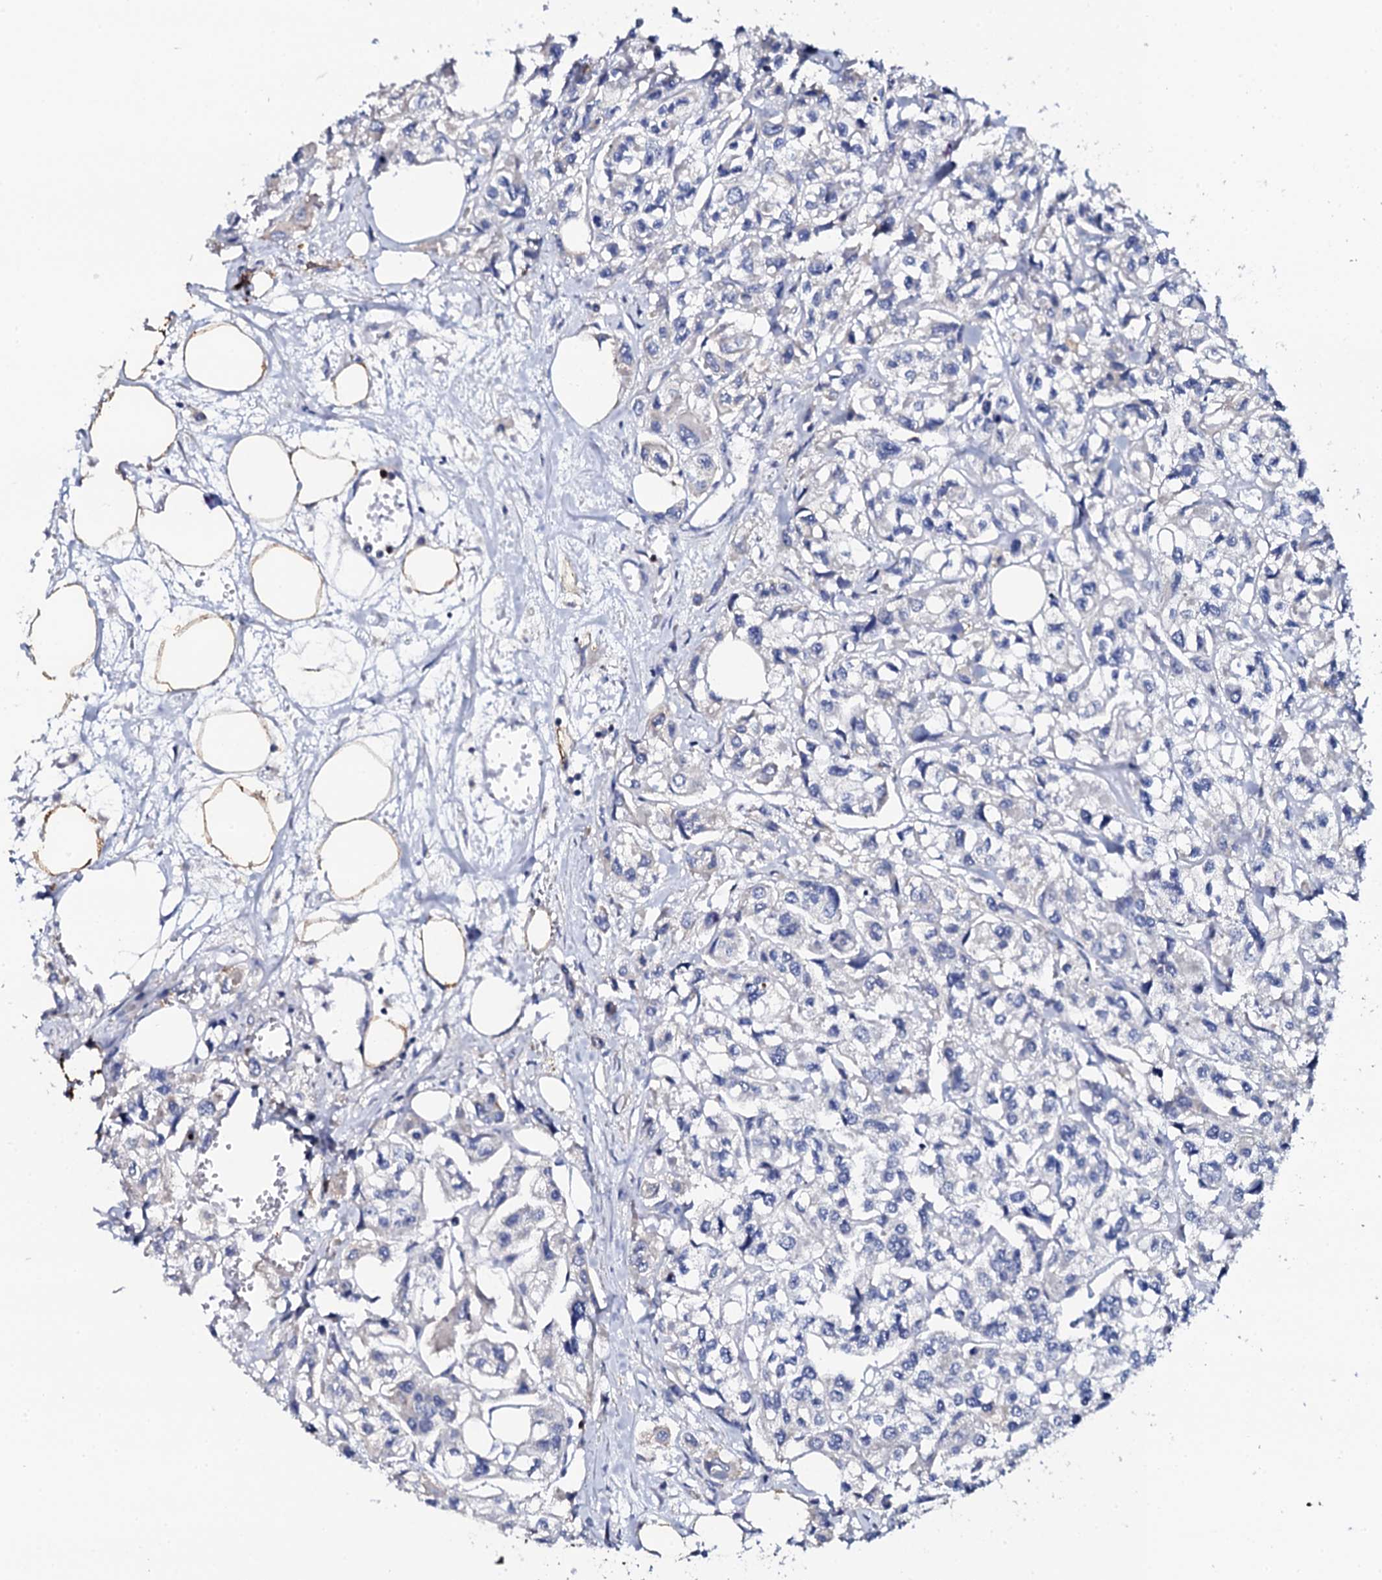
{"staining": {"intensity": "negative", "quantity": "none", "location": "none"}, "tissue": "urothelial cancer", "cell_type": "Tumor cells", "image_type": "cancer", "snomed": [{"axis": "morphology", "description": "Urothelial carcinoma, High grade"}, {"axis": "topography", "description": "Urinary bladder"}], "caption": "Immunohistochemical staining of urothelial cancer displays no significant staining in tumor cells.", "gene": "NAA16", "patient": {"sex": "male", "age": 67}}